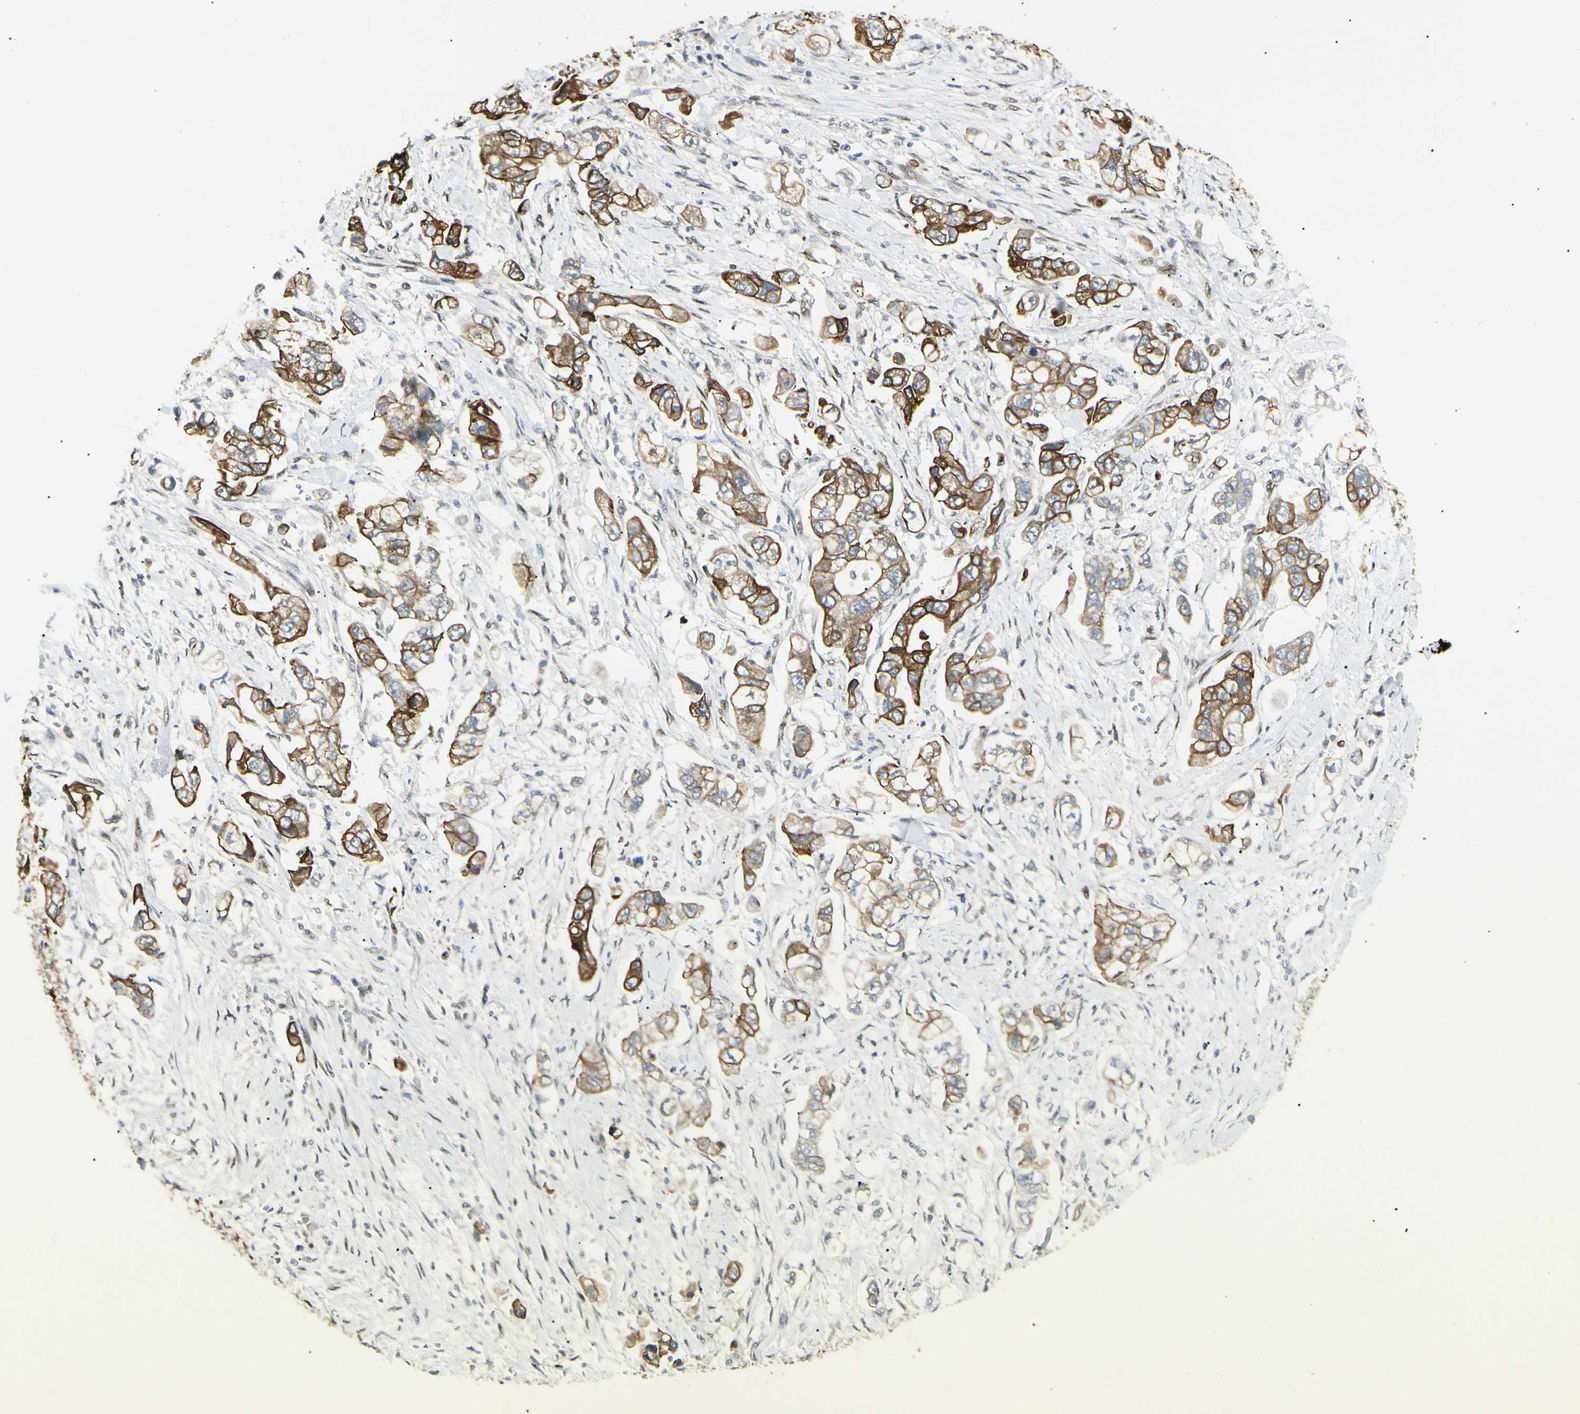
{"staining": {"intensity": "strong", "quantity": ">75%", "location": "cytoplasmic/membranous"}, "tissue": "stomach cancer", "cell_type": "Tumor cells", "image_type": "cancer", "snomed": [{"axis": "morphology", "description": "Adenocarcinoma, NOS"}, {"axis": "topography", "description": "Stomach"}], "caption": "Protein staining of adenocarcinoma (stomach) tissue shows strong cytoplasmic/membranous expression in about >75% of tumor cells. The staining is performed using DAB (3,3'-diaminobenzidine) brown chromogen to label protein expression. The nuclei are counter-stained blue using hematoxylin.", "gene": "ATXN1", "patient": {"sex": "male", "age": 62}}